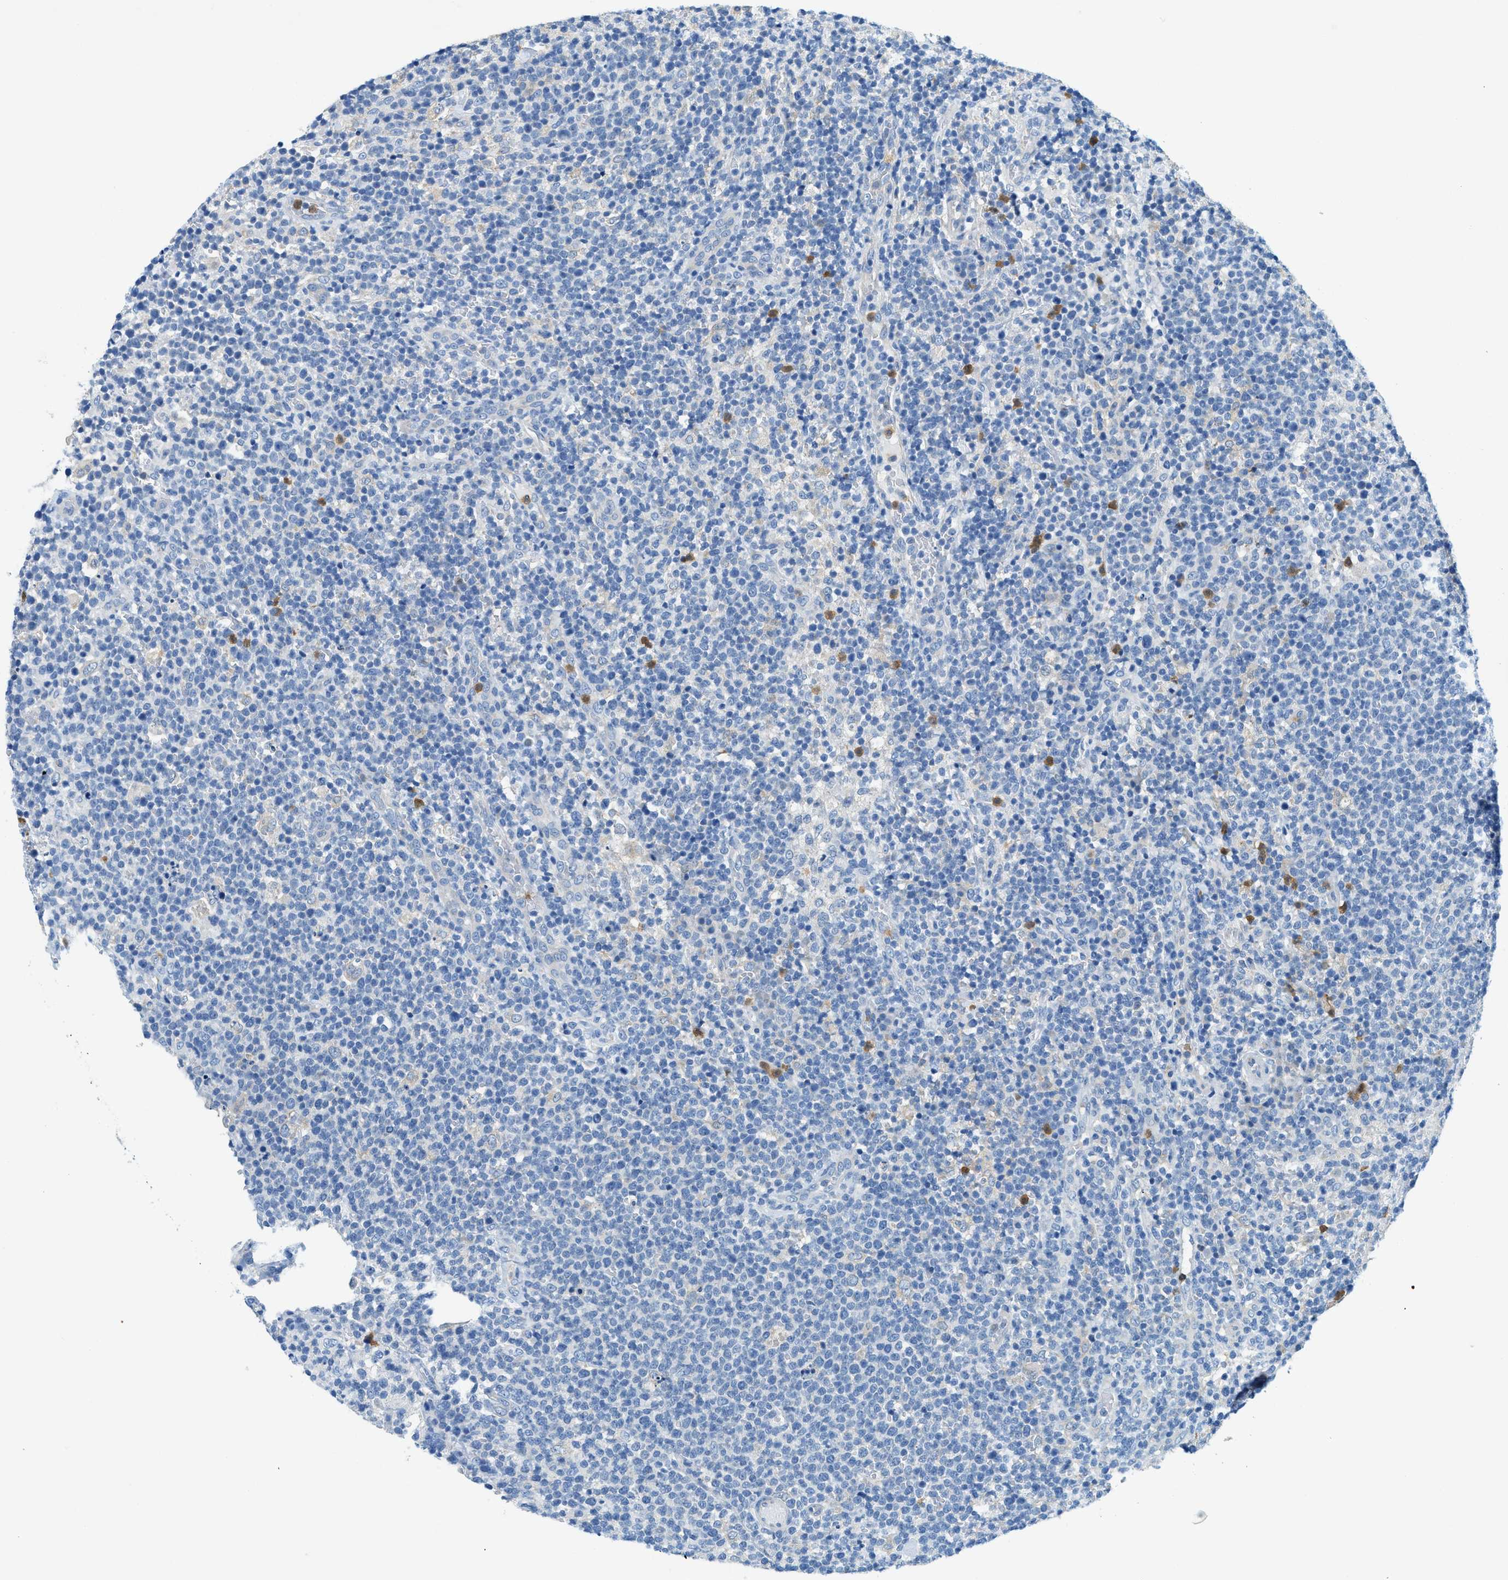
{"staining": {"intensity": "negative", "quantity": "none", "location": "none"}, "tissue": "lymphoma", "cell_type": "Tumor cells", "image_type": "cancer", "snomed": [{"axis": "morphology", "description": "Malignant lymphoma, non-Hodgkin's type, High grade"}, {"axis": "topography", "description": "Lymph node"}], "caption": "Histopathology image shows no significant protein staining in tumor cells of lymphoma. Nuclei are stained in blue.", "gene": "ZDHHC13", "patient": {"sex": "male", "age": 61}}